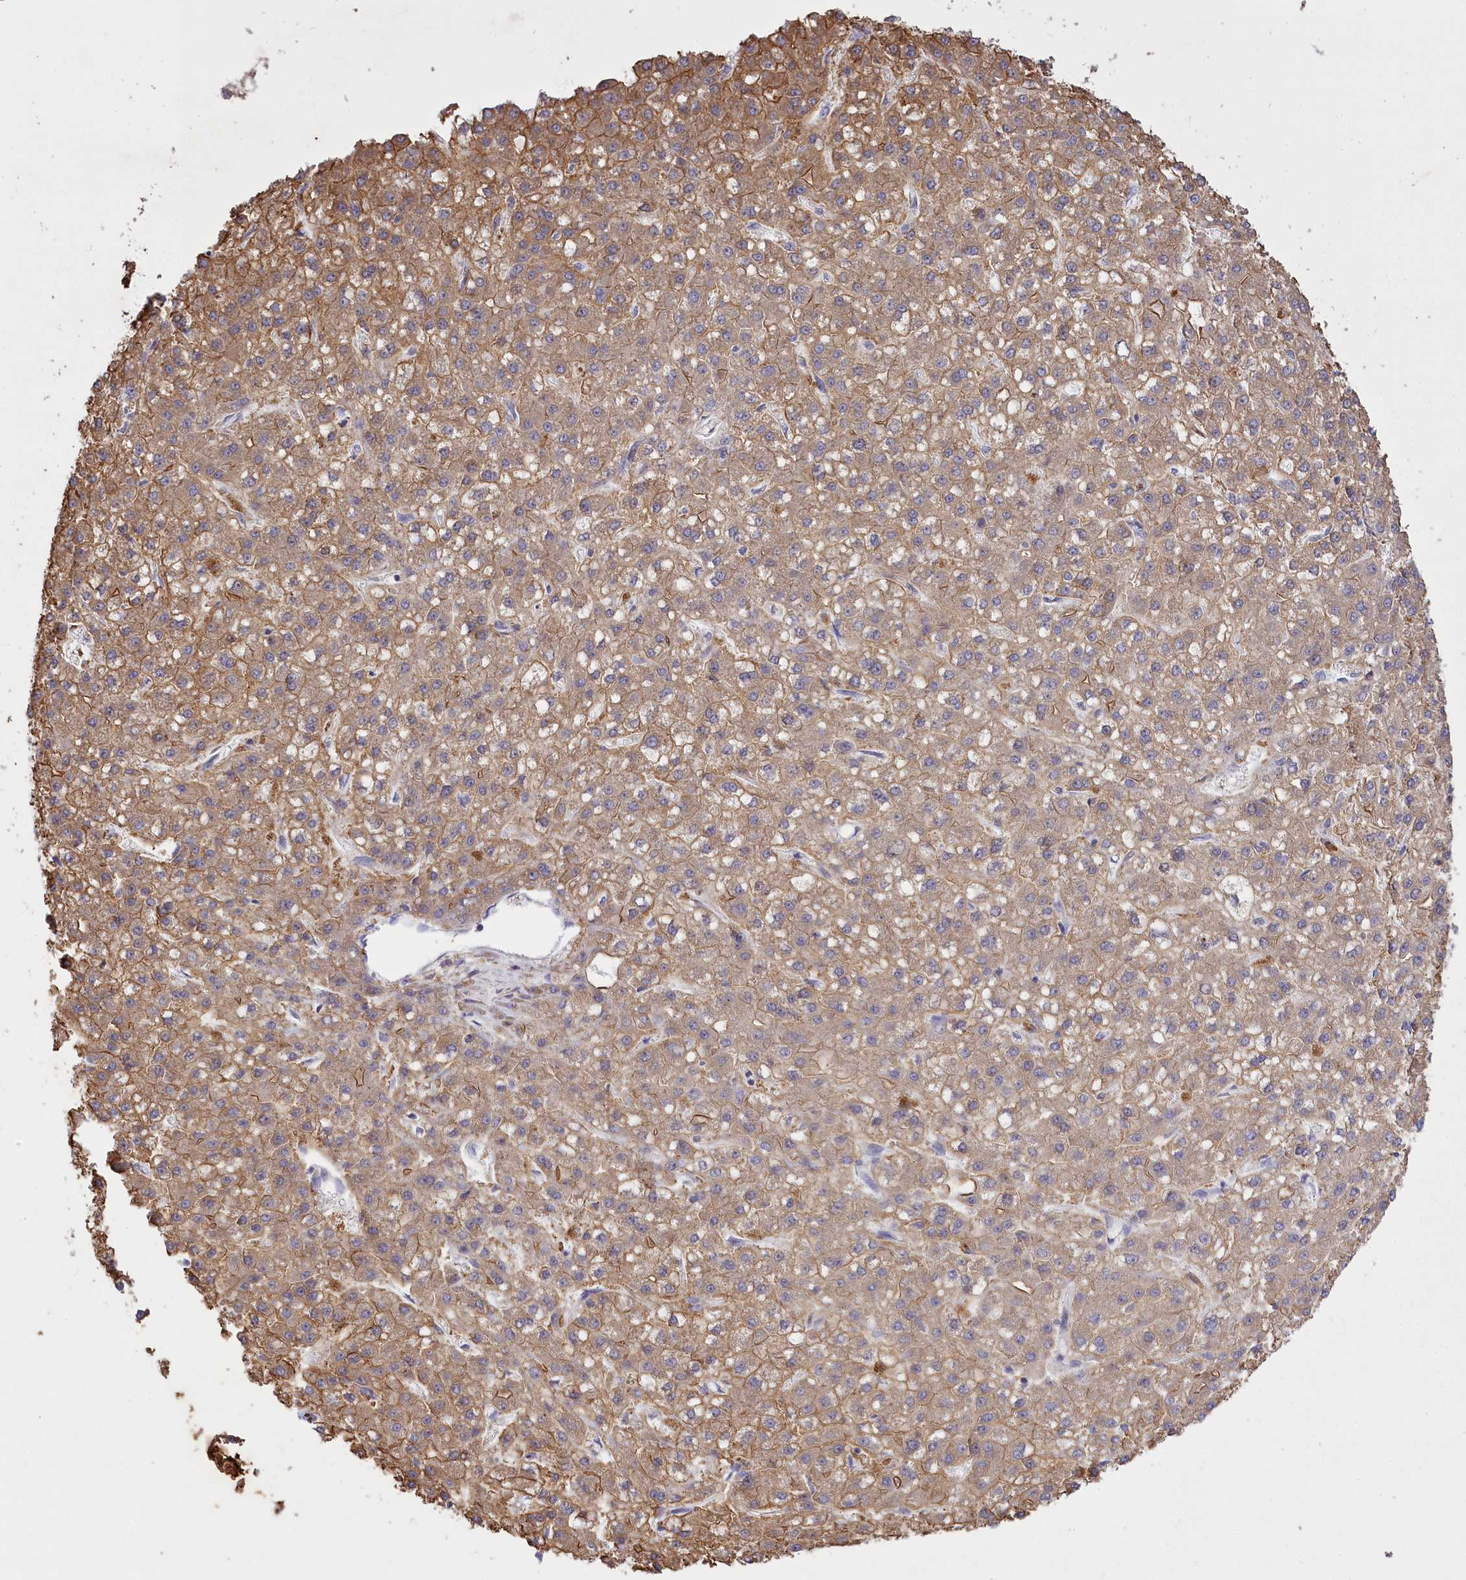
{"staining": {"intensity": "moderate", "quantity": ">75%", "location": "cytoplasmic/membranous"}, "tissue": "liver cancer", "cell_type": "Tumor cells", "image_type": "cancer", "snomed": [{"axis": "morphology", "description": "Carcinoma, Hepatocellular, NOS"}, {"axis": "topography", "description": "Liver"}], "caption": "Liver cancer (hepatocellular carcinoma) was stained to show a protein in brown. There is medium levels of moderate cytoplasmic/membranous staining in about >75% of tumor cells. (DAB (3,3'-diaminobenzidine) IHC with brightfield microscopy, high magnification).", "gene": "CARD19", "patient": {"sex": "male", "age": 67}}